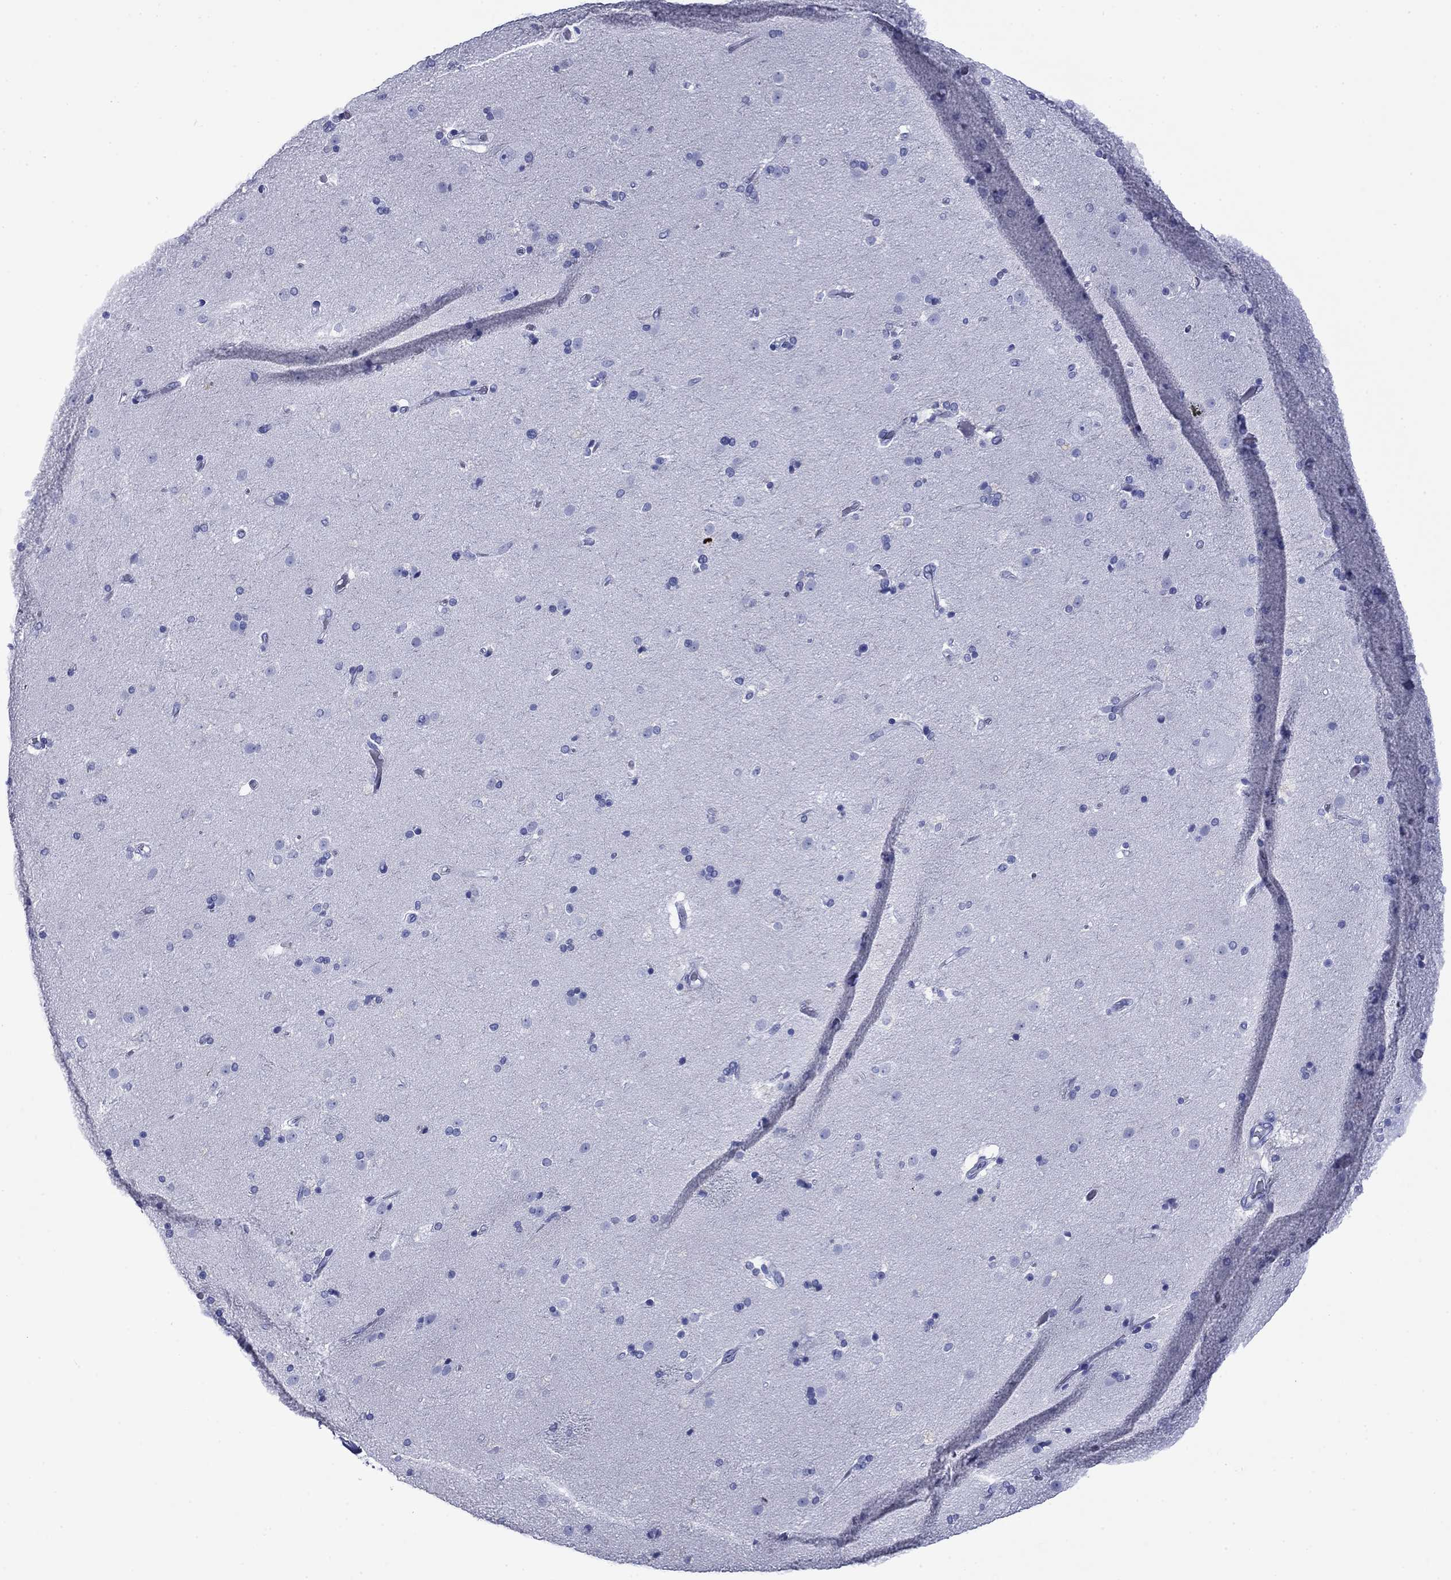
{"staining": {"intensity": "negative", "quantity": "none", "location": "none"}, "tissue": "caudate", "cell_type": "Glial cells", "image_type": "normal", "snomed": [{"axis": "morphology", "description": "Normal tissue, NOS"}, {"axis": "topography", "description": "Lateral ventricle wall"}], "caption": "Glial cells show no significant staining in unremarkable caudate. Brightfield microscopy of immunohistochemistry stained with DAB (3,3'-diaminobenzidine) (brown) and hematoxylin (blue), captured at high magnification.", "gene": "GIP", "patient": {"sex": "male", "age": 54}}